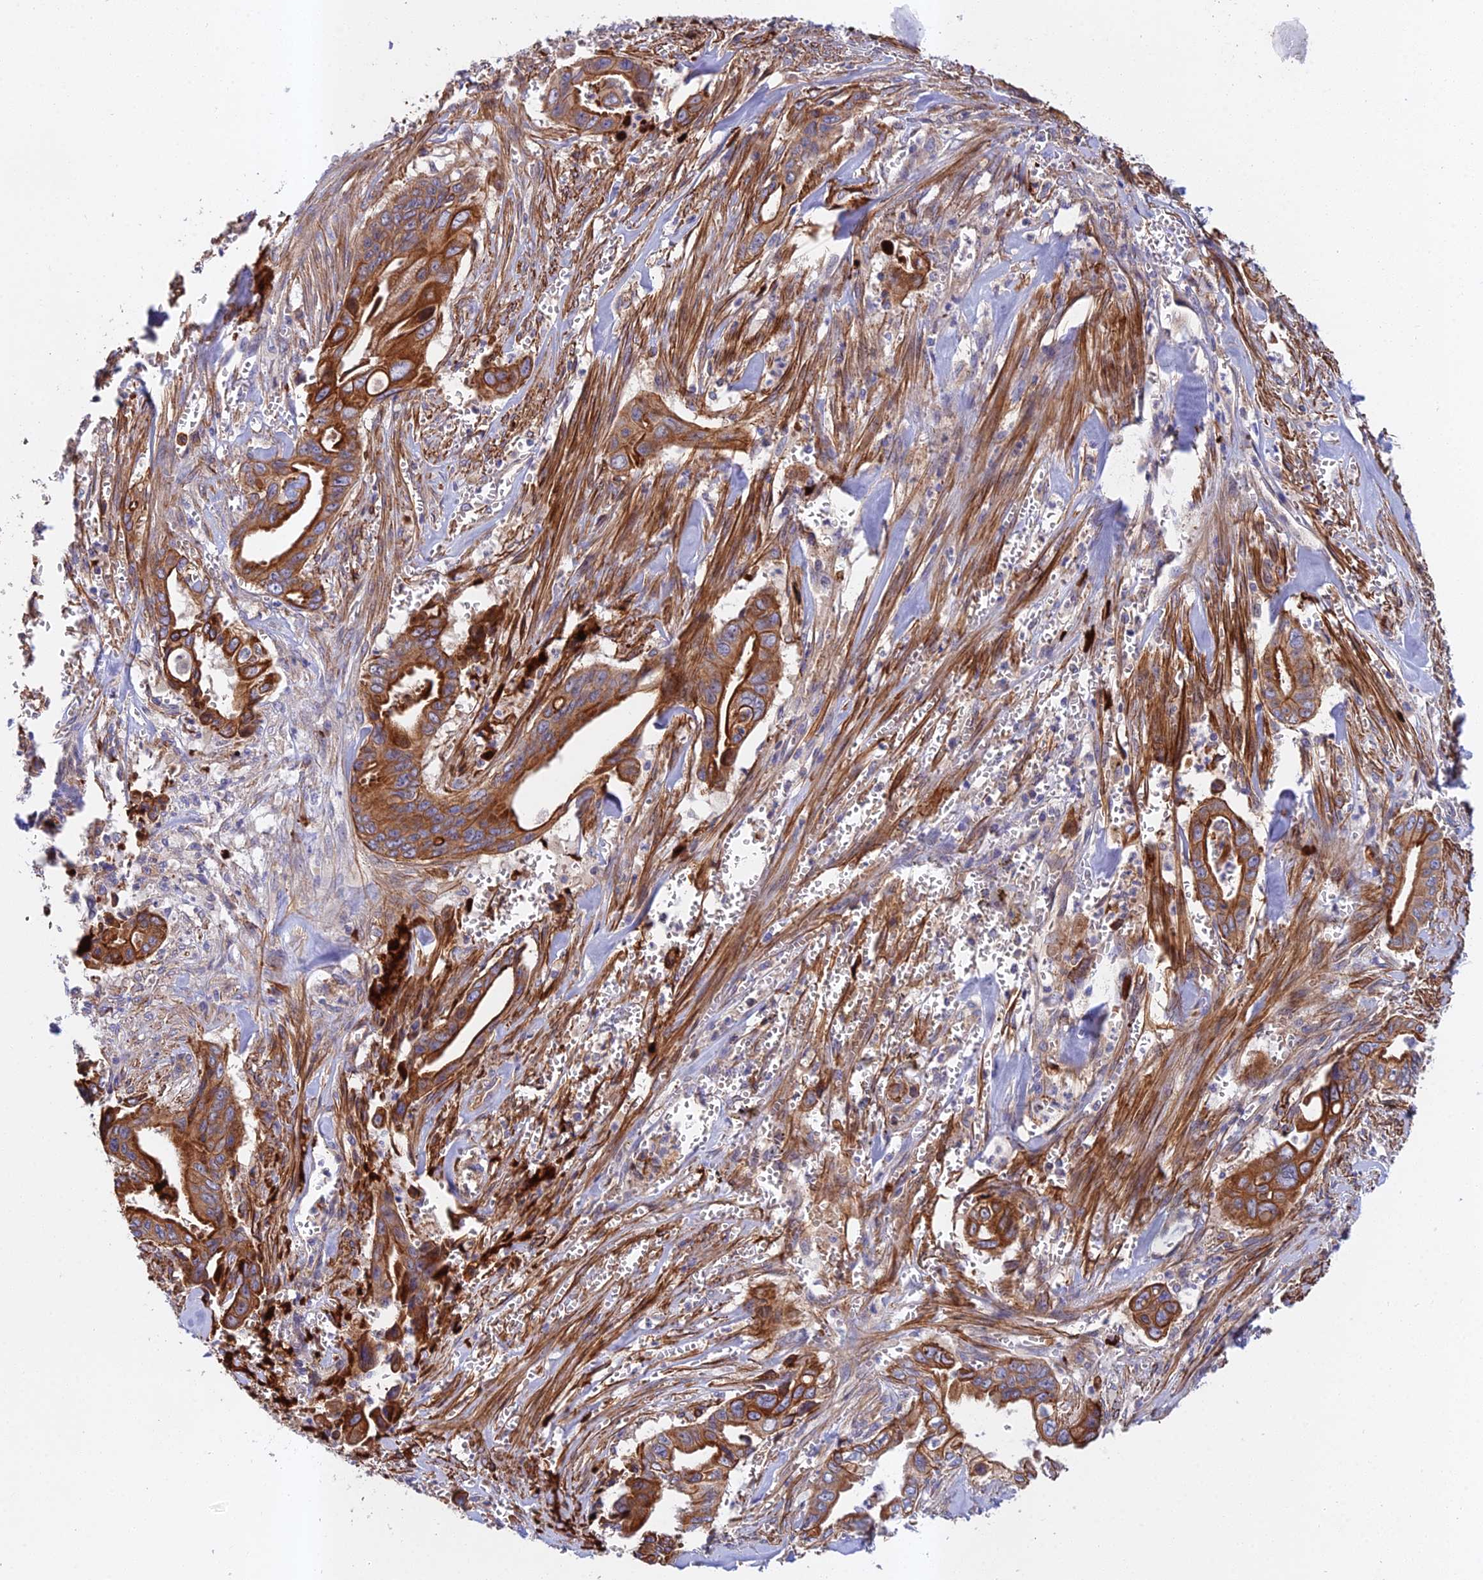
{"staining": {"intensity": "strong", "quantity": ">75%", "location": "cytoplasmic/membranous"}, "tissue": "pancreatic cancer", "cell_type": "Tumor cells", "image_type": "cancer", "snomed": [{"axis": "morphology", "description": "Adenocarcinoma, NOS"}, {"axis": "topography", "description": "Pancreas"}], "caption": "Adenocarcinoma (pancreatic) tissue reveals strong cytoplasmic/membranous expression in about >75% of tumor cells", "gene": "RALGAPA2", "patient": {"sex": "male", "age": 59}}